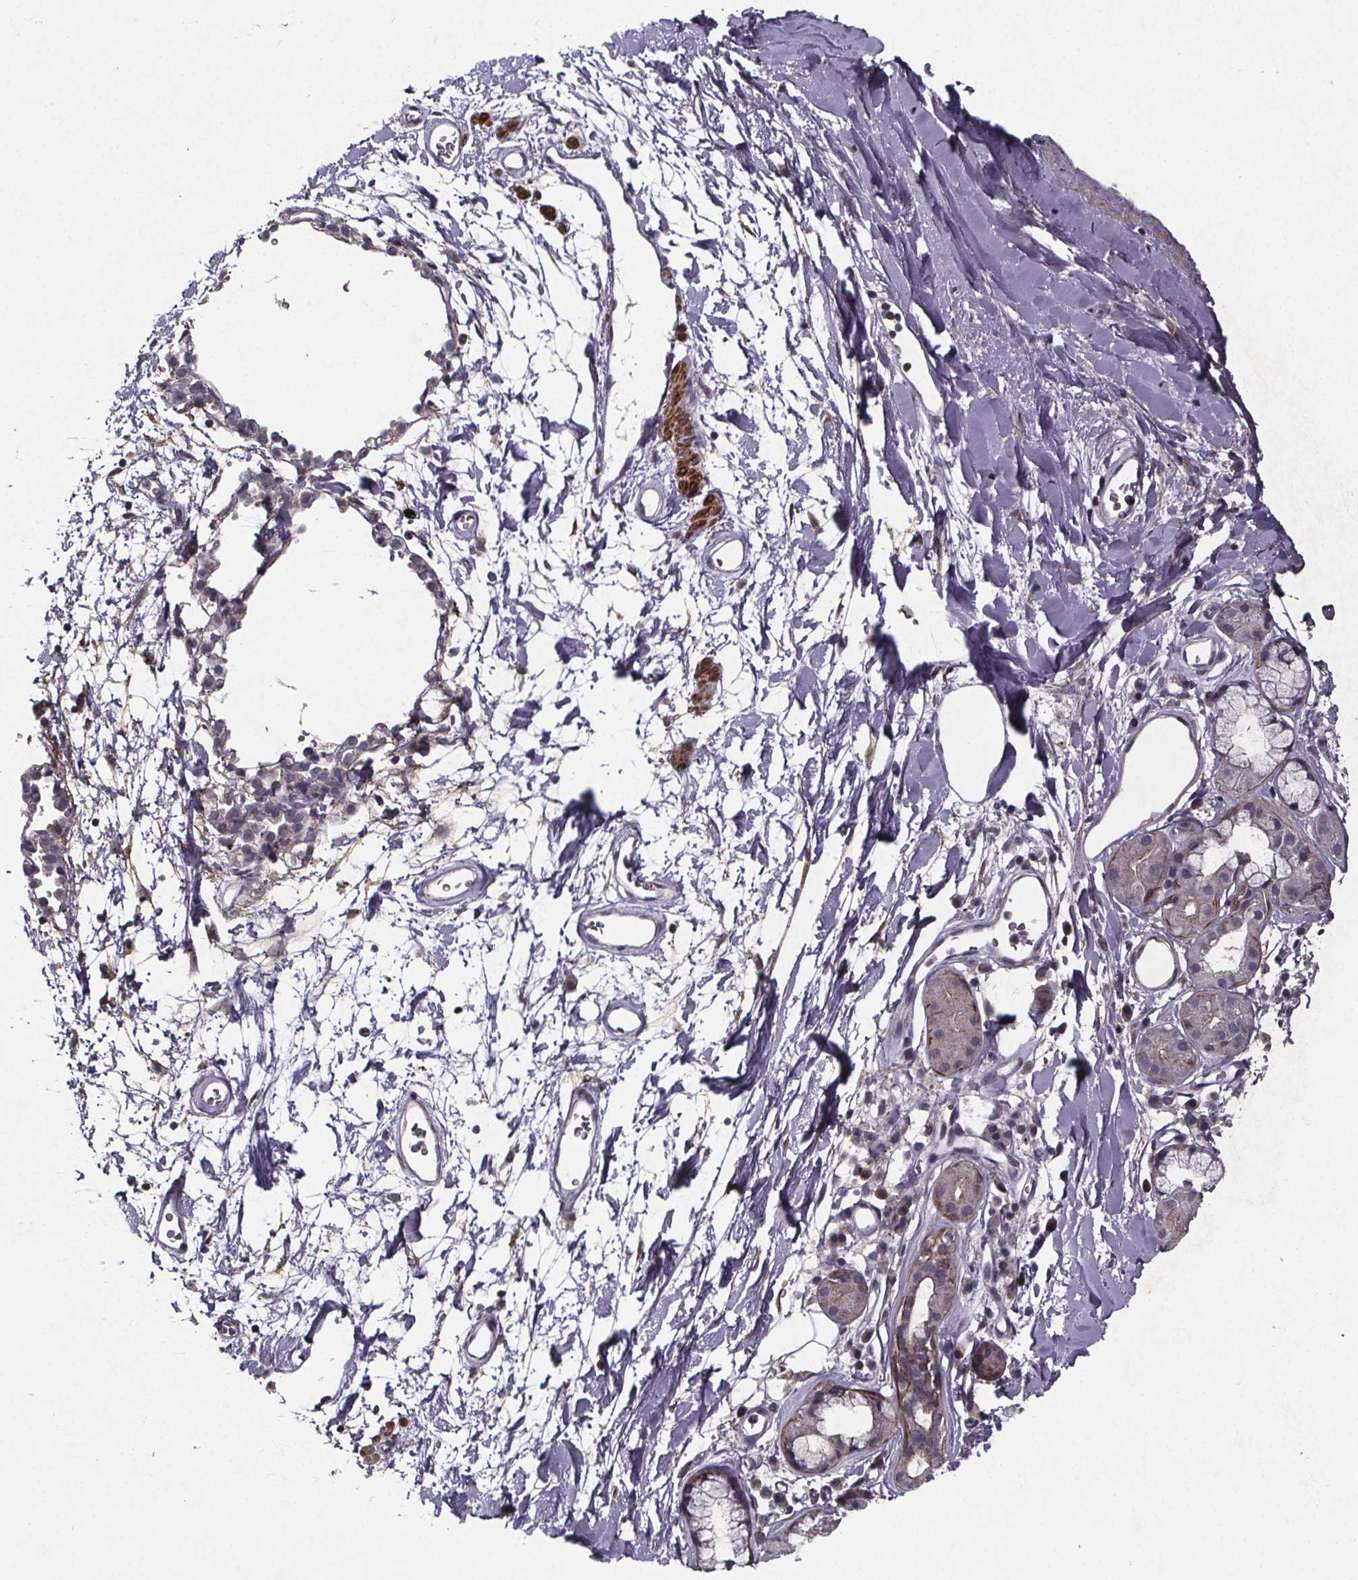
{"staining": {"intensity": "negative", "quantity": "none", "location": "none"}, "tissue": "adipose tissue", "cell_type": "Adipocytes", "image_type": "normal", "snomed": [{"axis": "morphology", "description": "Normal tissue, NOS"}, {"axis": "topography", "description": "Cartilage tissue"}, {"axis": "topography", "description": "Bronchus"}], "caption": "Immunohistochemistry of unremarkable human adipose tissue shows no staining in adipocytes. (Brightfield microscopy of DAB immunohistochemistry at high magnification).", "gene": "PALLD", "patient": {"sex": "male", "age": 58}}